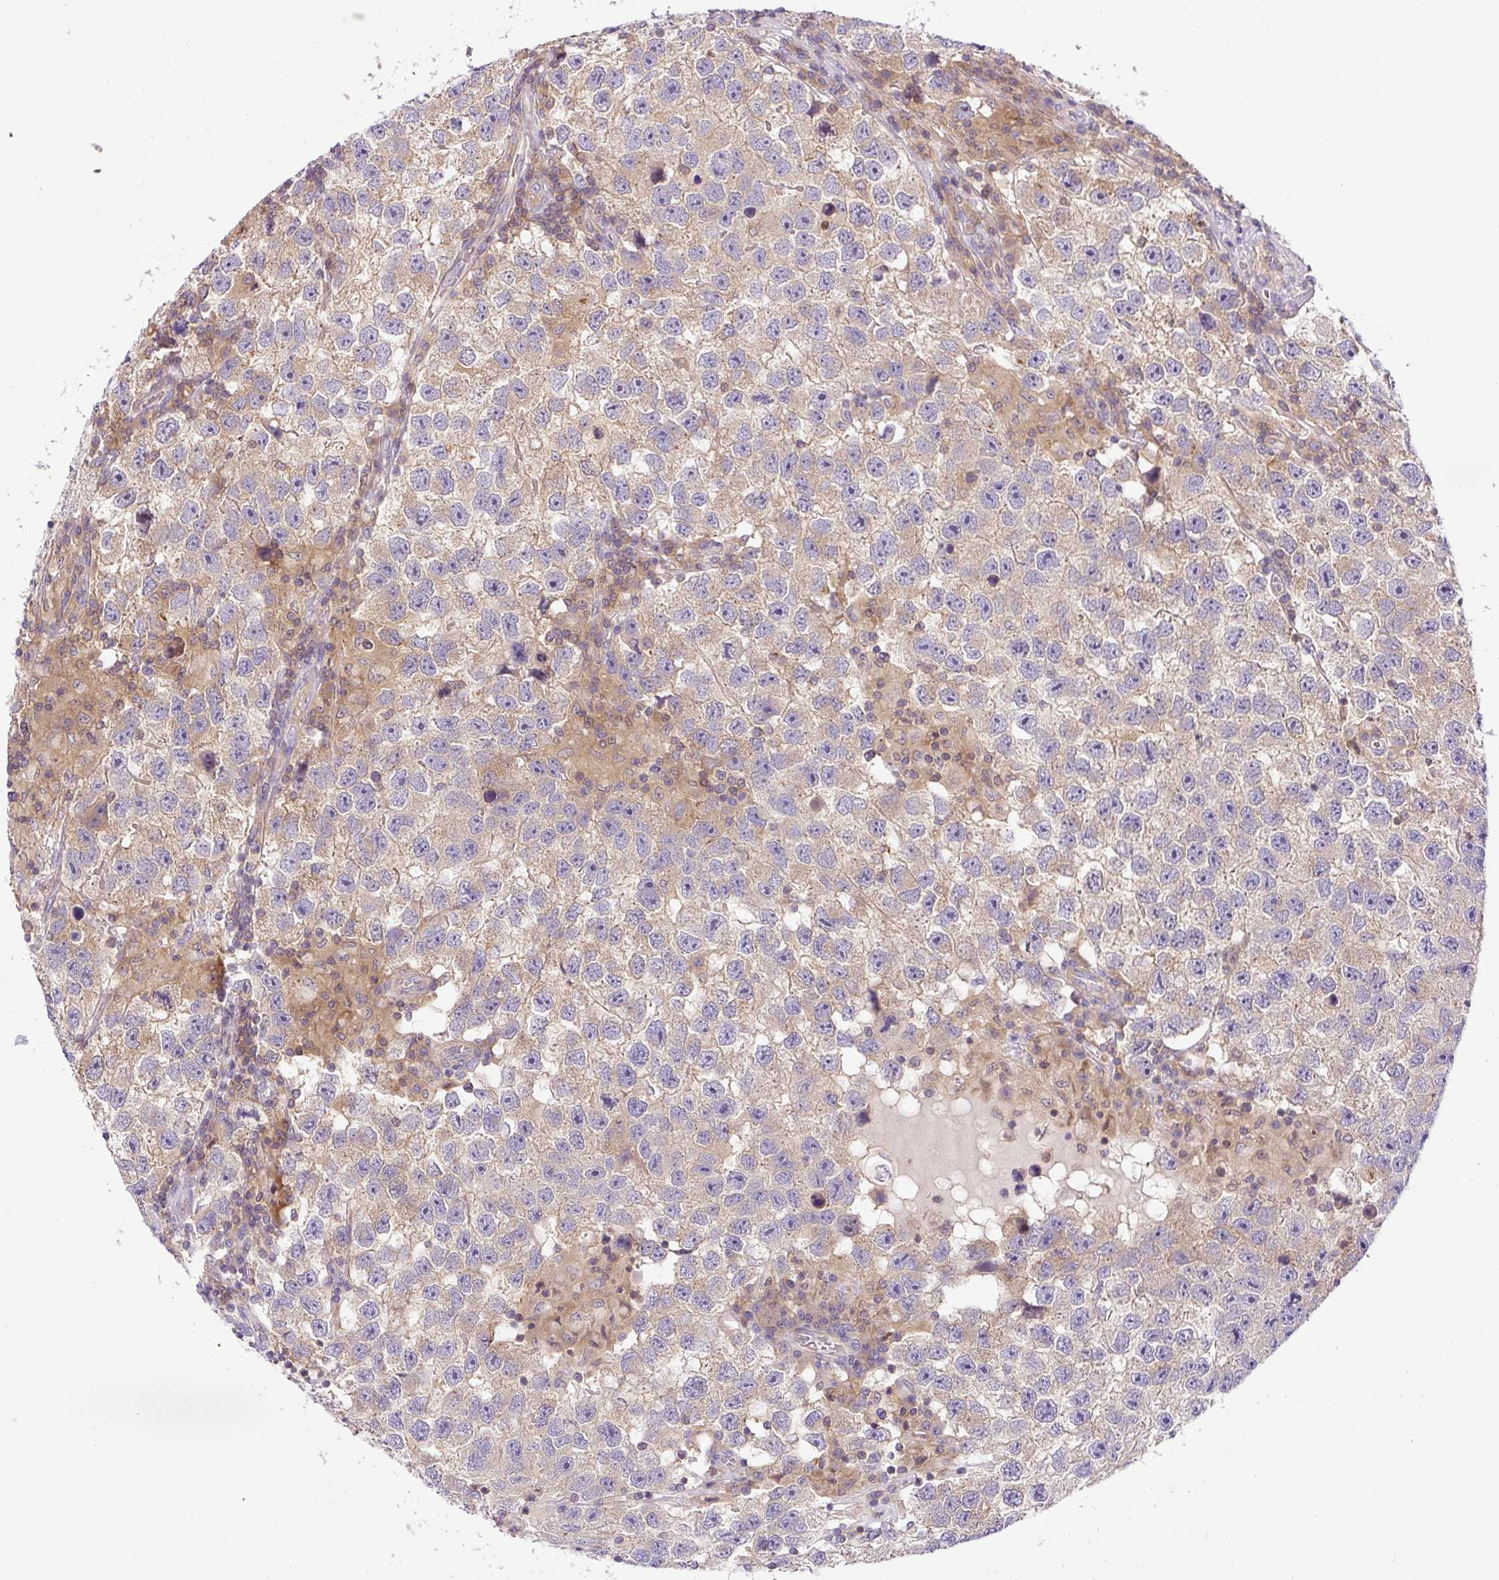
{"staining": {"intensity": "weak", "quantity": ">75%", "location": "cytoplasmic/membranous"}, "tissue": "testis cancer", "cell_type": "Tumor cells", "image_type": "cancer", "snomed": [{"axis": "morphology", "description": "Seminoma, NOS"}, {"axis": "topography", "description": "Testis"}], "caption": "This is an image of IHC staining of seminoma (testis), which shows weak expression in the cytoplasmic/membranous of tumor cells.", "gene": "CCDC28A", "patient": {"sex": "male", "age": 26}}